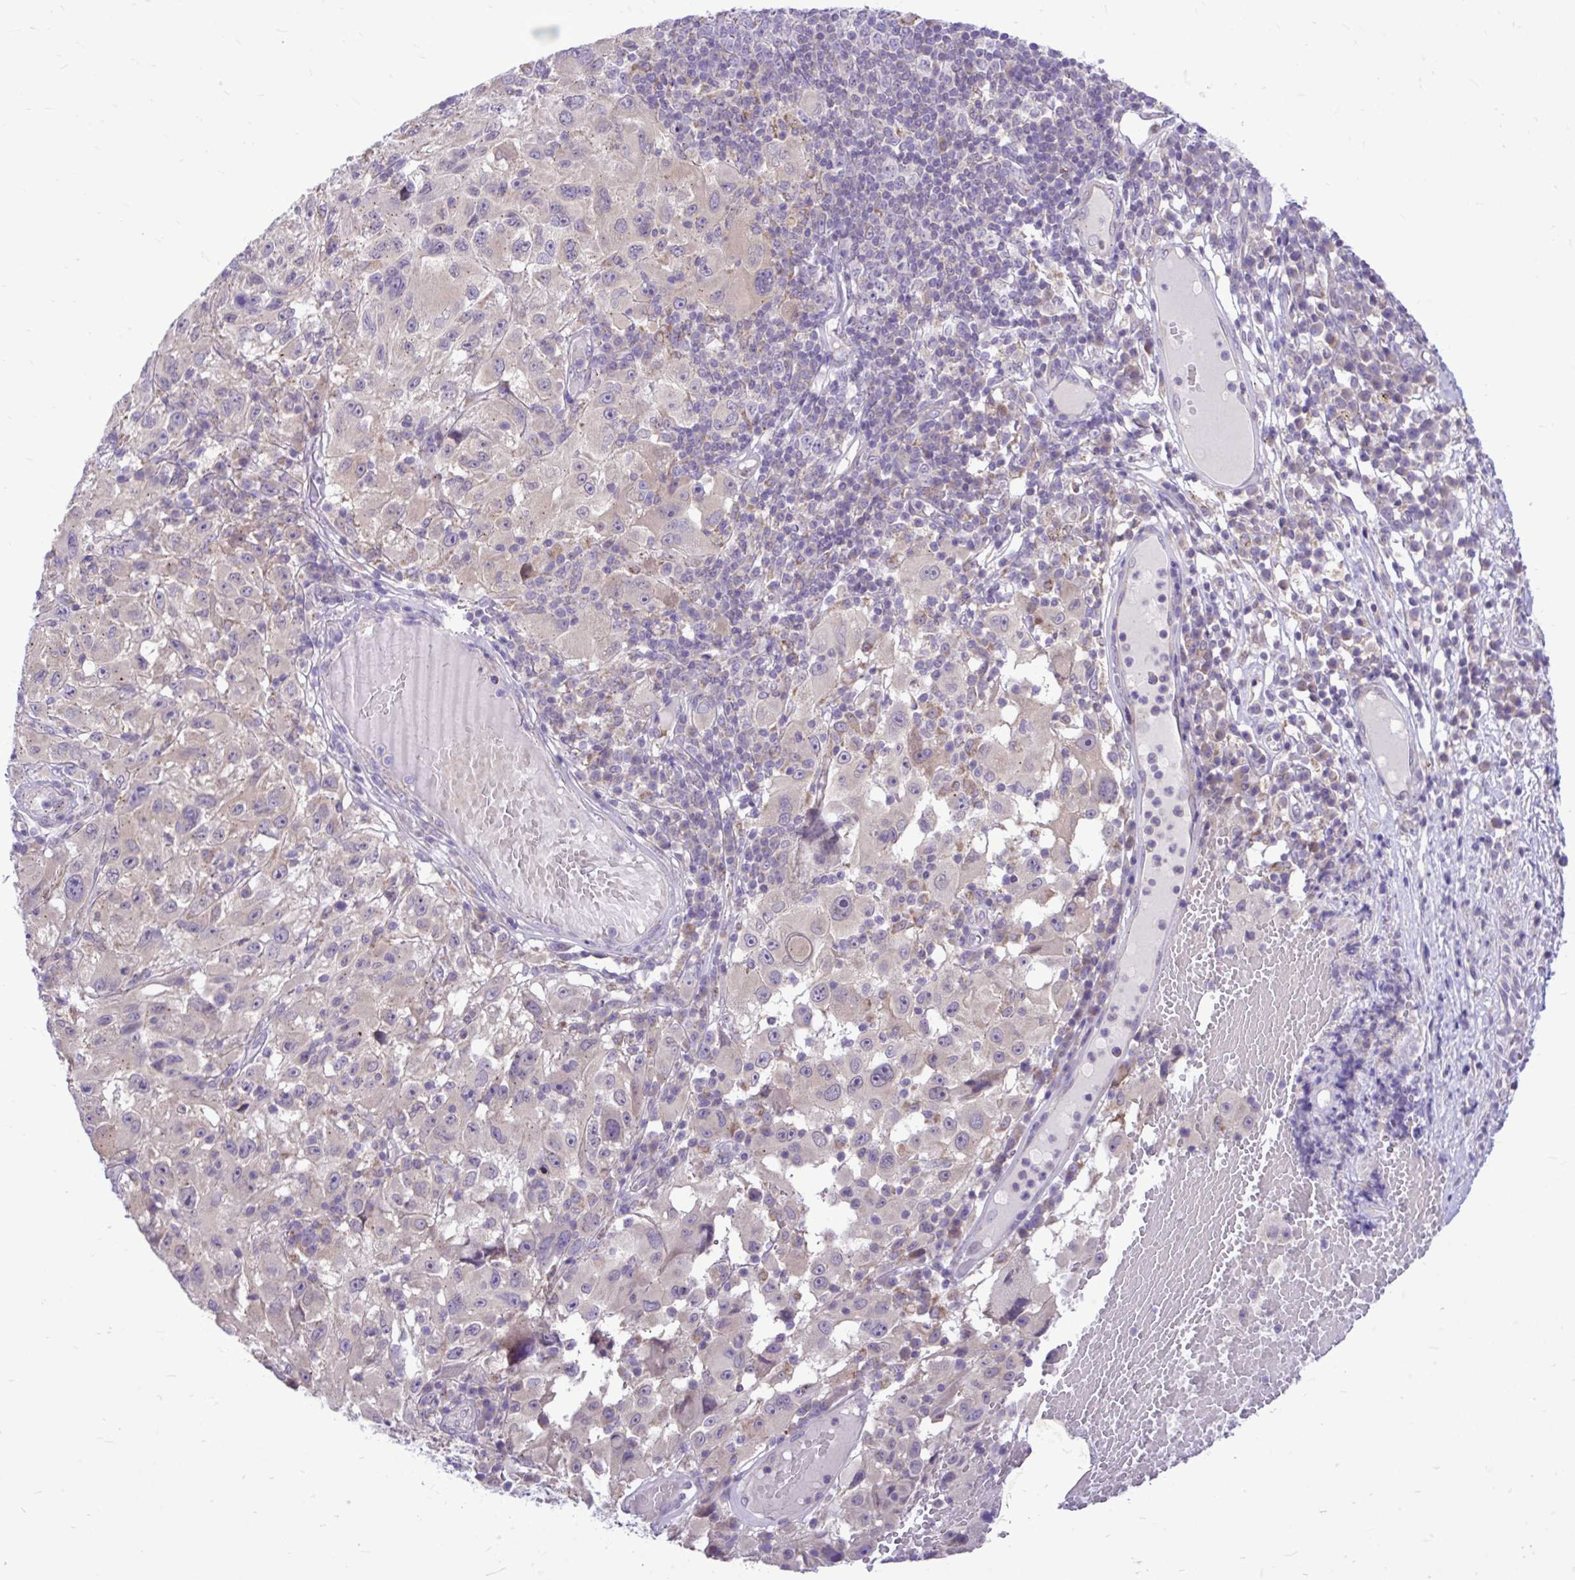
{"staining": {"intensity": "negative", "quantity": "none", "location": "none"}, "tissue": "melanoma", "cell_type": "Tumor cells", "image_type": "cancer", "snomed": [{"axis": "morphology", "description": "Malignant melanoma, NOS"}, {"axis": "topography", "description": "Skin"}], "caption": "Tumor cells are negative for protein expression in human melanoma.", "gene": "CEACAM18", "patient": {"sex": "female", "age": 71}}